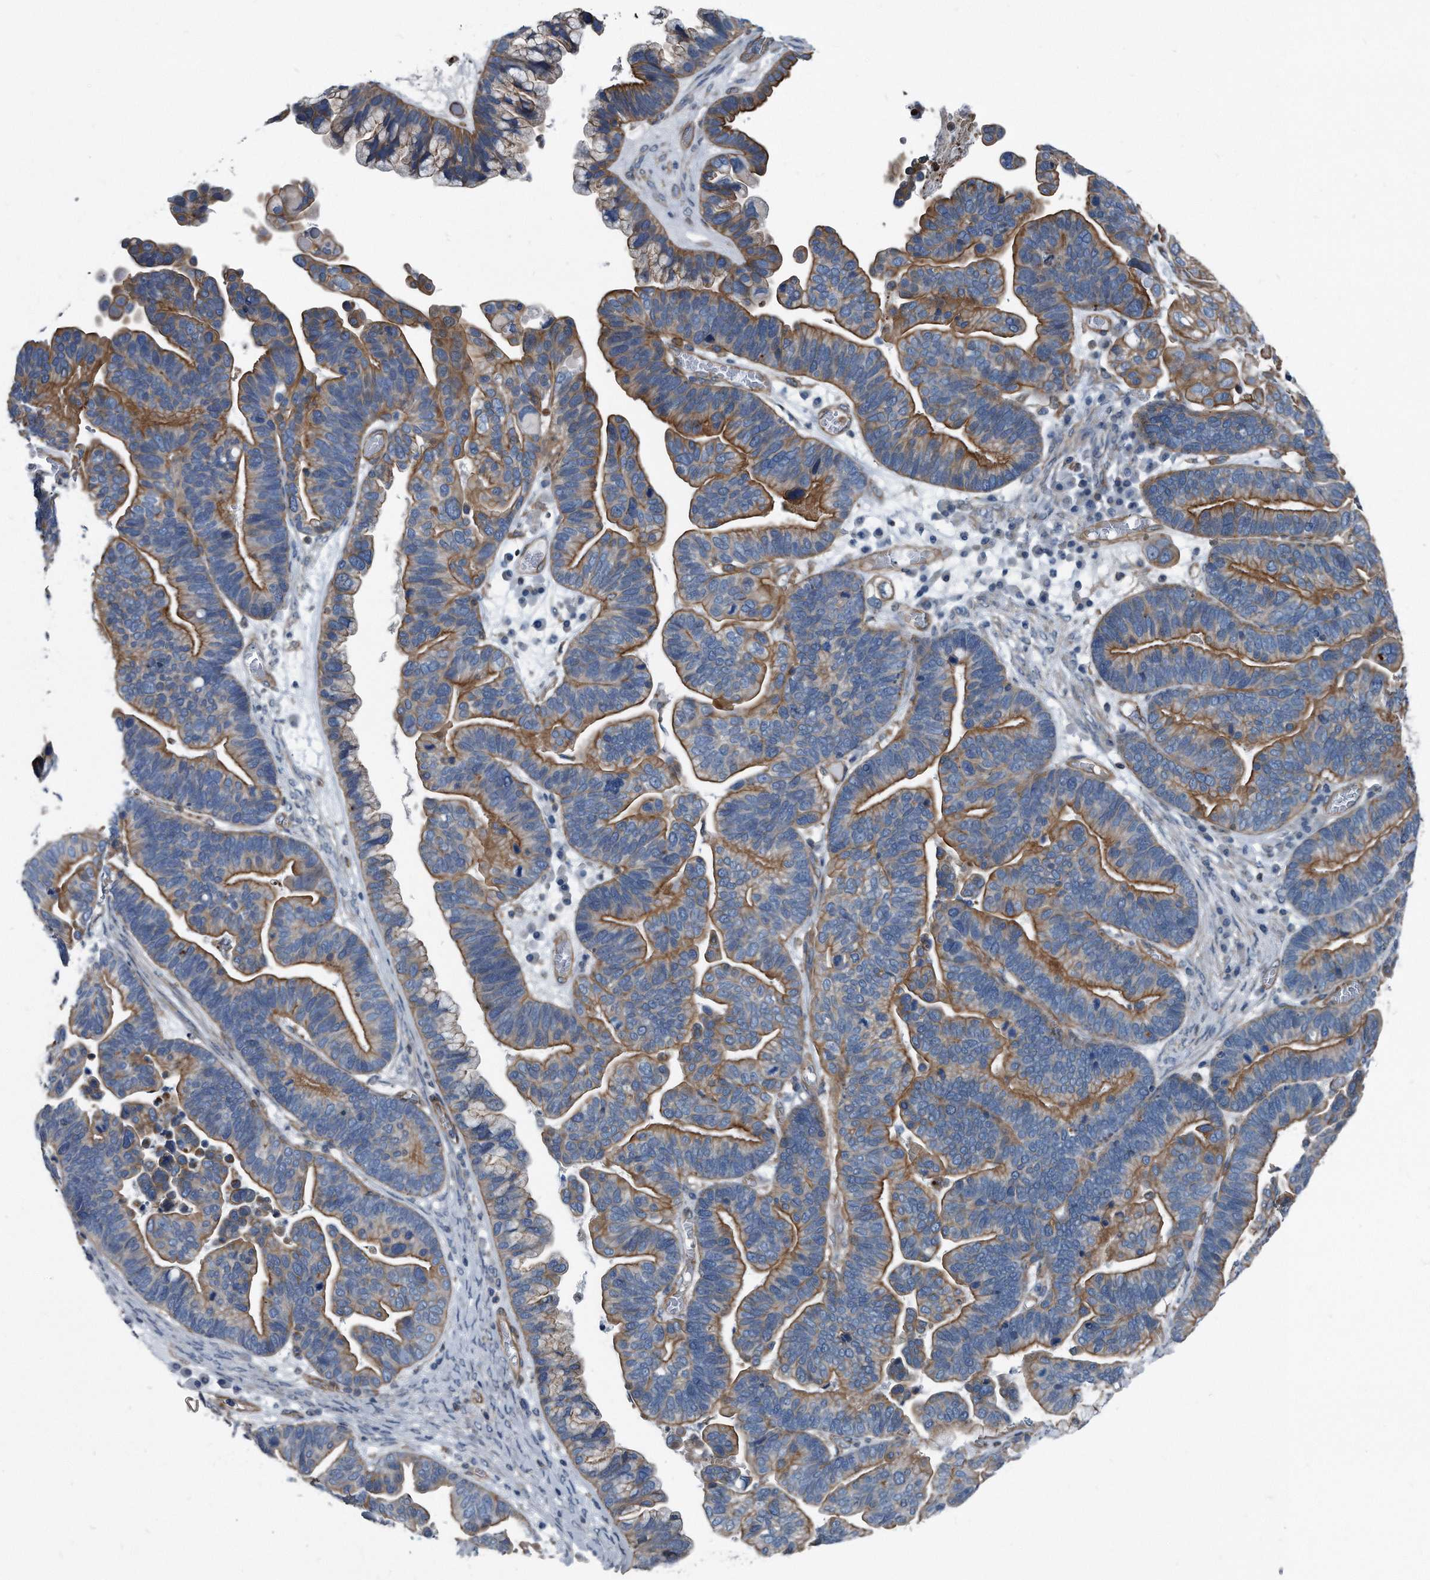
{"staining": {"intensity": "moderate", "quantity": ">75%", "location": "cytoplasmic/membranous"}, "tissue": "ovarian cancer", "cell_type": "Tumor cells", "image_type": "cancer", "snomed": [{"axis": "morphology", "description": "Cystadenocarcinoma, serous, NOS"}, {"axis": "topography", "description": "Ovary"}], "caption": "Ovarian cancer tissue exhibits moderate cytoplasmic/membranous positivity in about >75% of tumor cells (DAB (3,3'-diaminobenzidine) IHC, brown staining for protein, blue staining for nuclei).", "gene": "PLEC", "patient": {"sex": "female", "age": 56}}